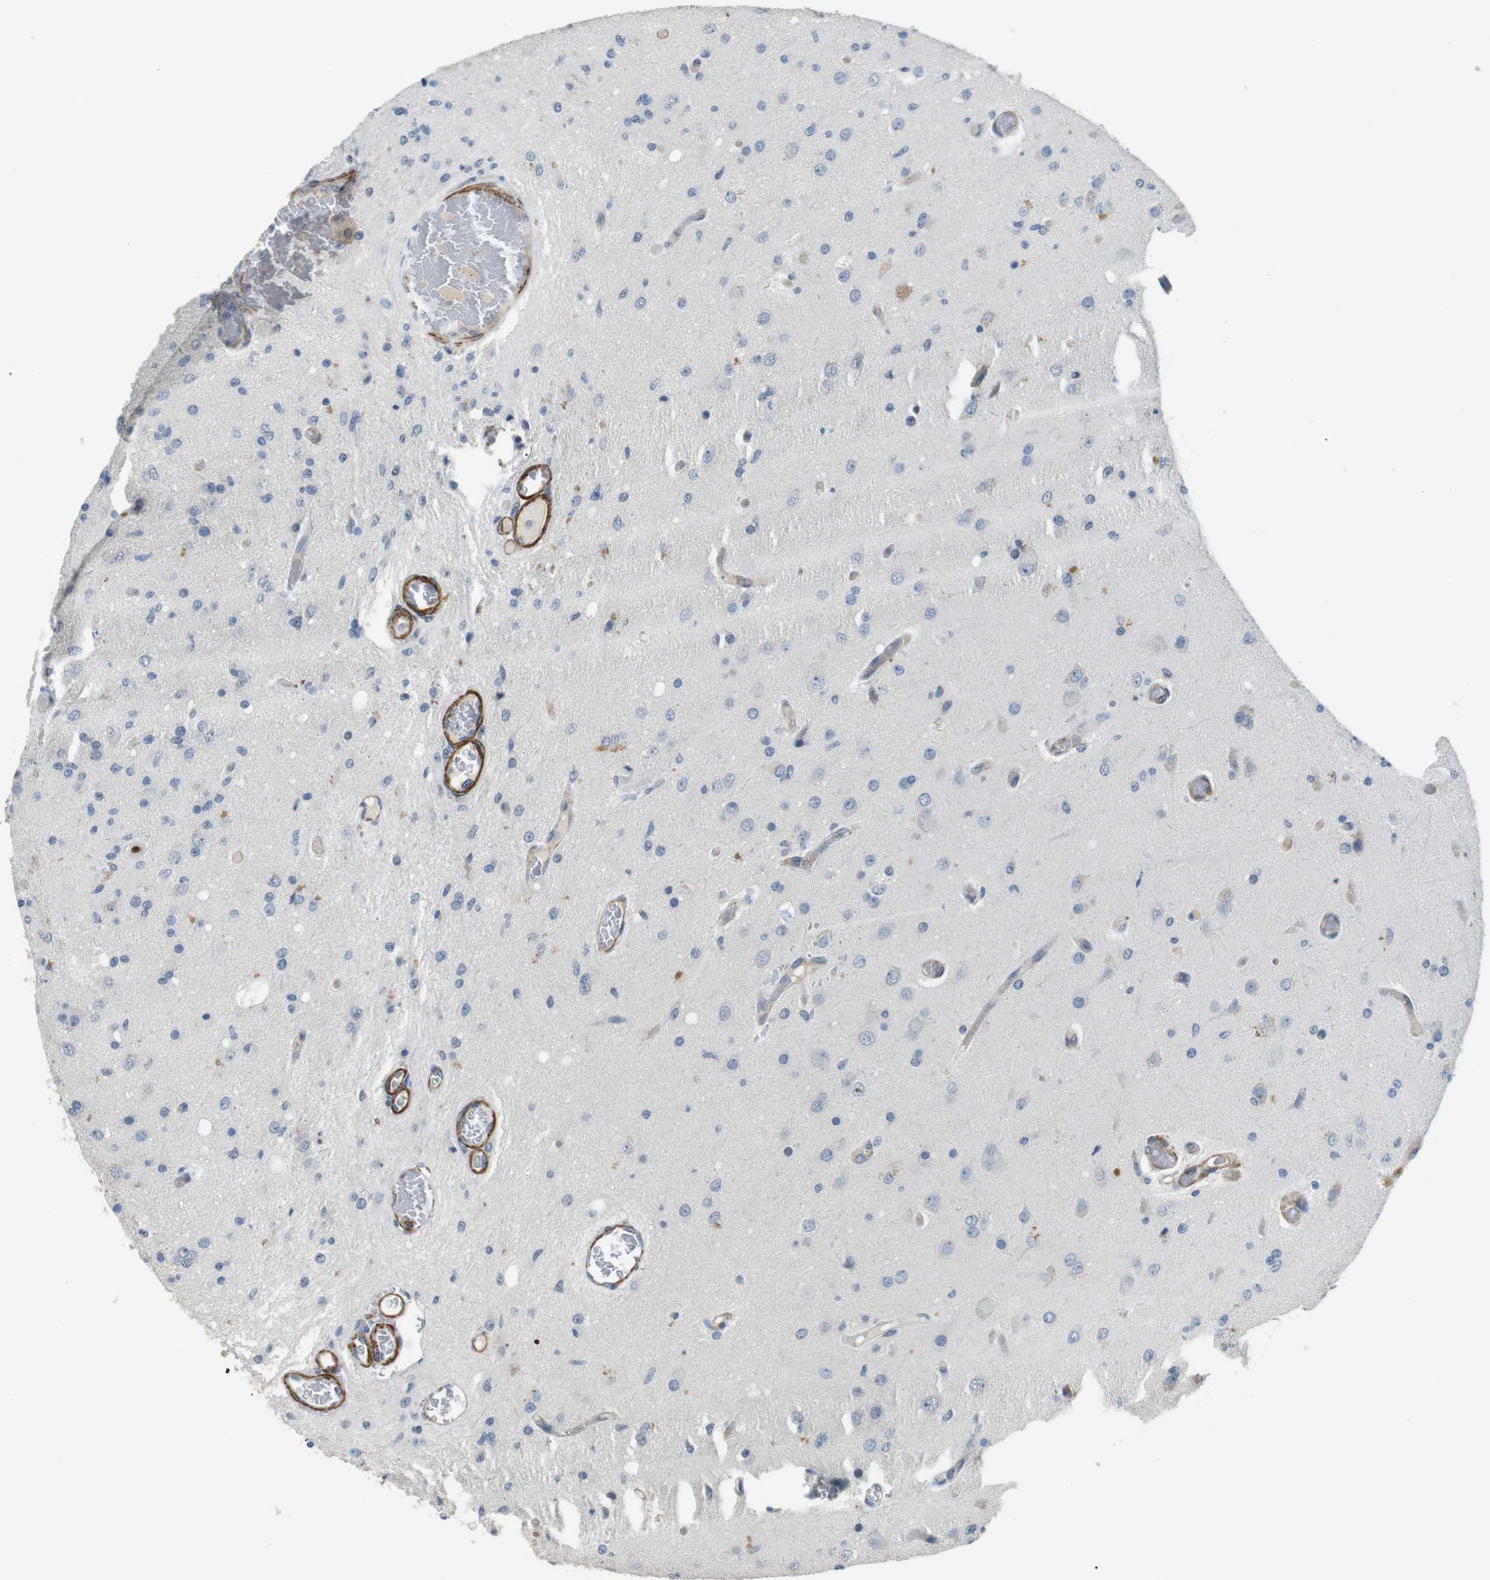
{"staining": {"intensity": "weak", "quantity": "<25%", "location": "cytoplasmic/membranous"}, "tissue": "glioma", "cell_type": "Tumor cells", "image_type": "cancer", "snomed": [{"axis": "morphology", "description": "Normal tissue, NOS"}, {"axis": "morphology", "description": "Glioma, malignant, High grade"}, {"axis": "topography", "description": "Cerebral cortex"}], "caption": "DAB immunohistochemical staining of glioma reveals no significant expression in tumor cells.", "gene": "GZMM", "patient": {"sex": "male", "age": 77}}